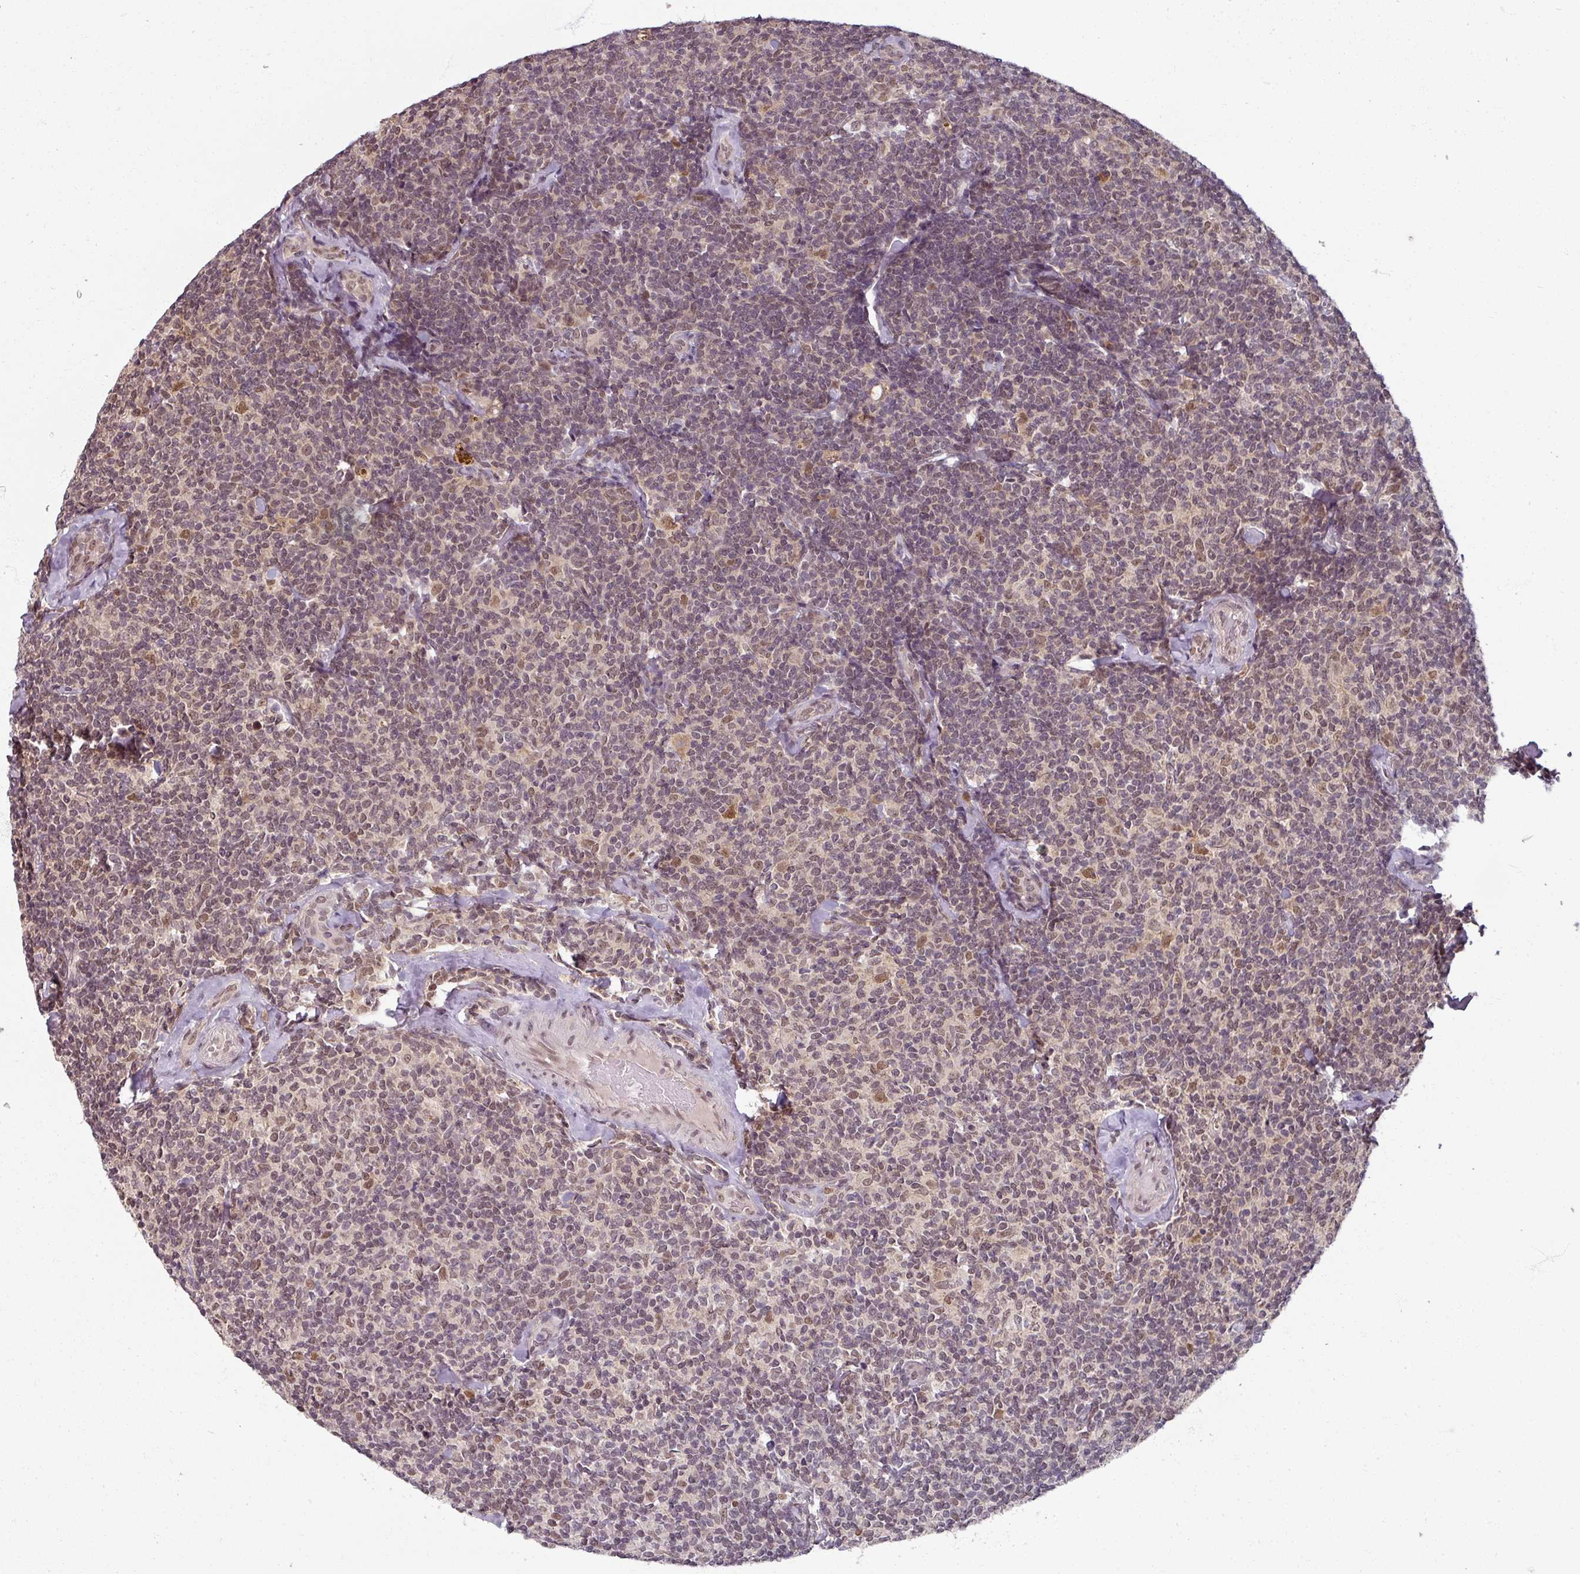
{"staining": {"intensity": "weak", "quantity": "<25%", "location": "nuclear"}, "tissue": "lymphoma", "cell_type": "Tumor cells", "image_type": "cancer", "snomed": [{"axis": "morphology", "description": "Malignant lymphoma, non-Hodgkin's type, Low grade"}, {"axis": "topography", "description": "Lymph node"}], "caption": "This is an immunohistochemistry (IHC) photomicrograph of malignant lymphoma, non-Hodgkin's type (low-grade). There is no expression in tumor cells.", "gene": "POLR2G", "patient": {"sex": "female", "age": 56}}